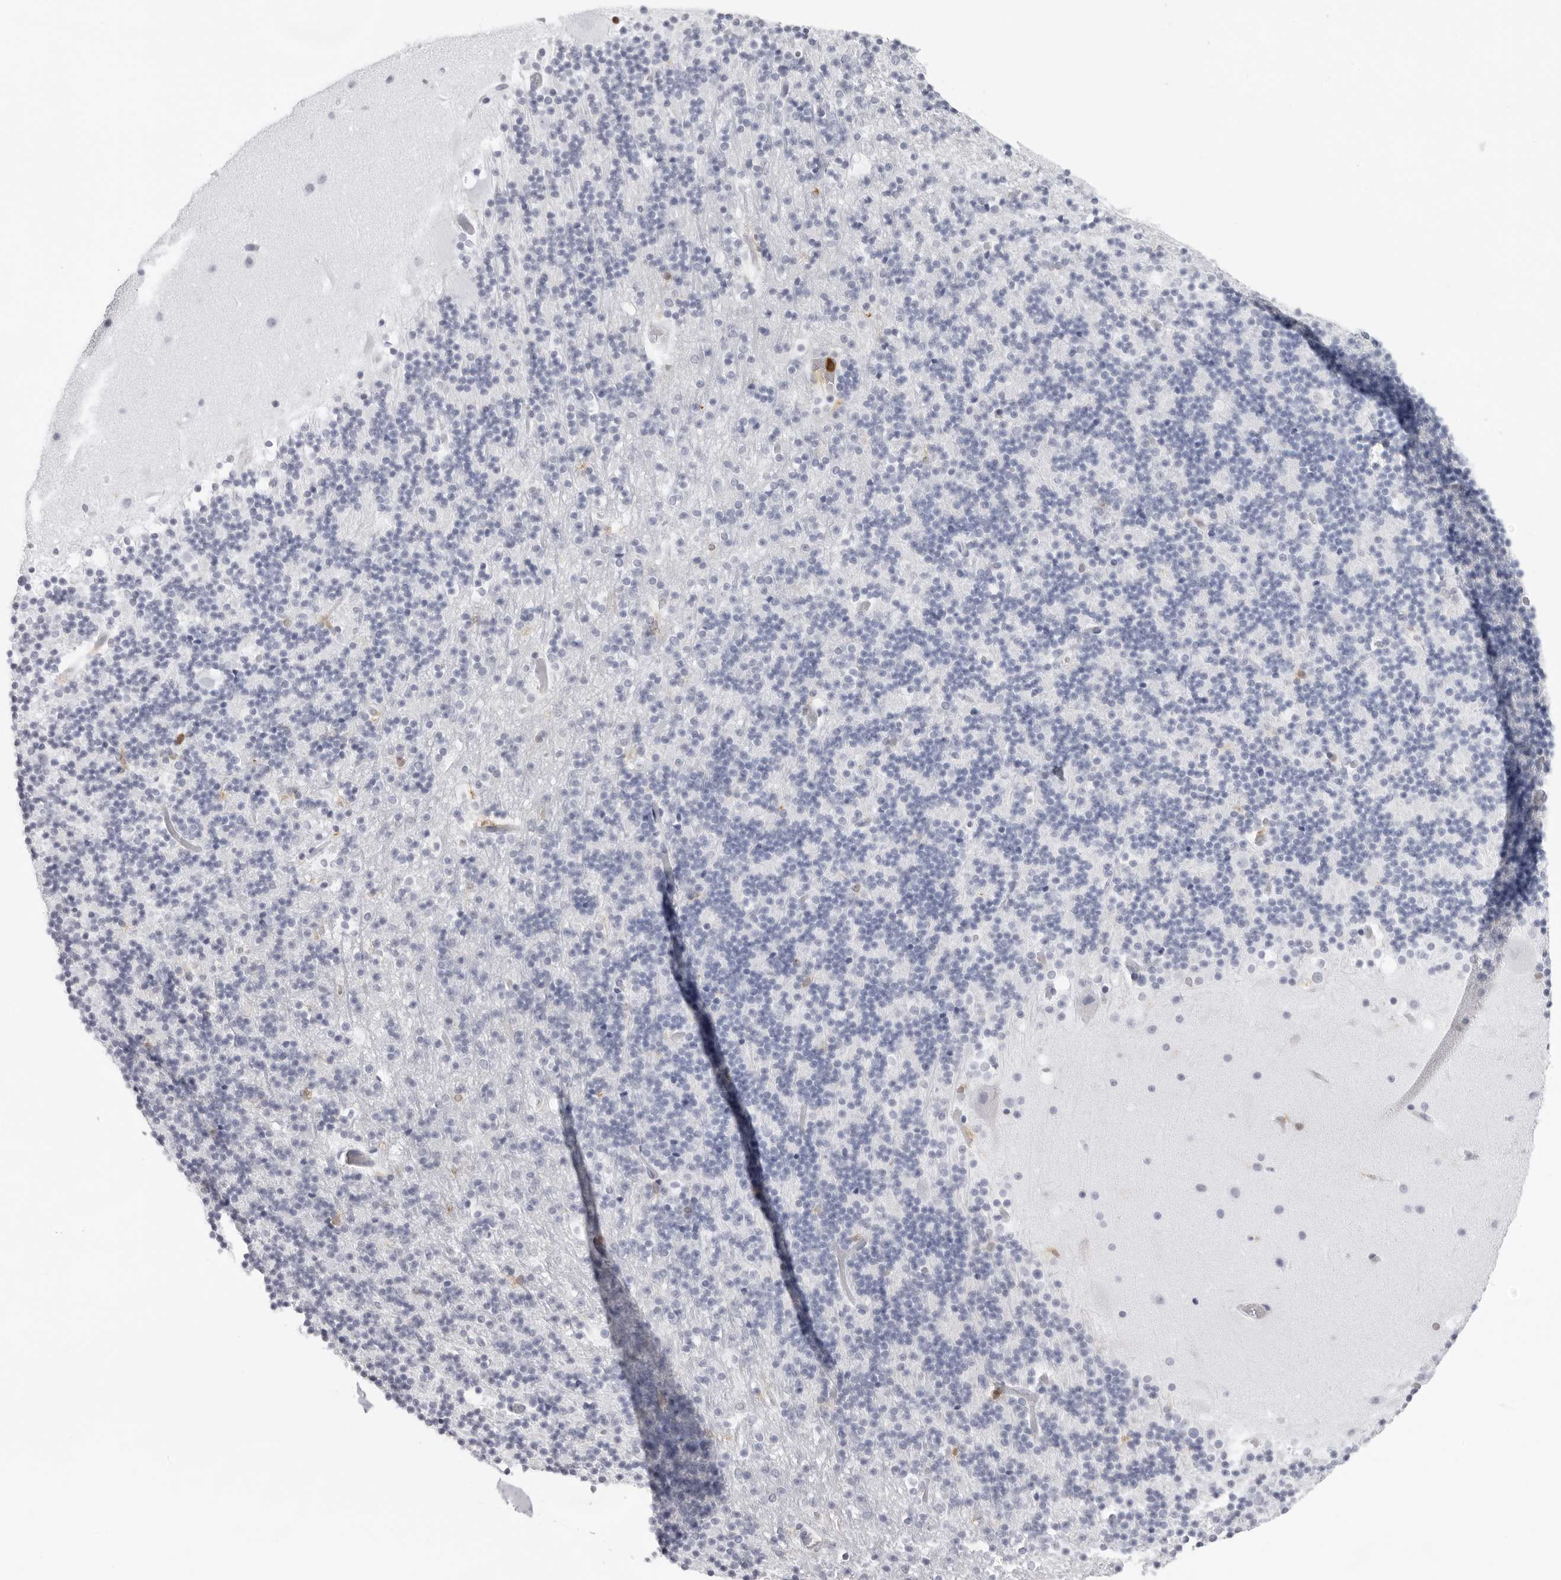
{"staining": {"intensity": "negative", "quantity": "none", "location": "none"}, "tissue": "cerebellum", "cell_type": "Cells in granular layer", "image_type": "normal", "snomed": [{"axis": "morphology", "description": "Normal tissue, NOS"}, {"axis": "topography", "description": "Cerebellum"}], "caption": "A histopathology image of human cerebellum is negative for staining in cells in granular layer. The staining is performed using DAB brown chromogen with nuclei counter-stained in using hematoxylin.", "gene": "FMNL1", "patient": {"sex": "male", "age": 57}}